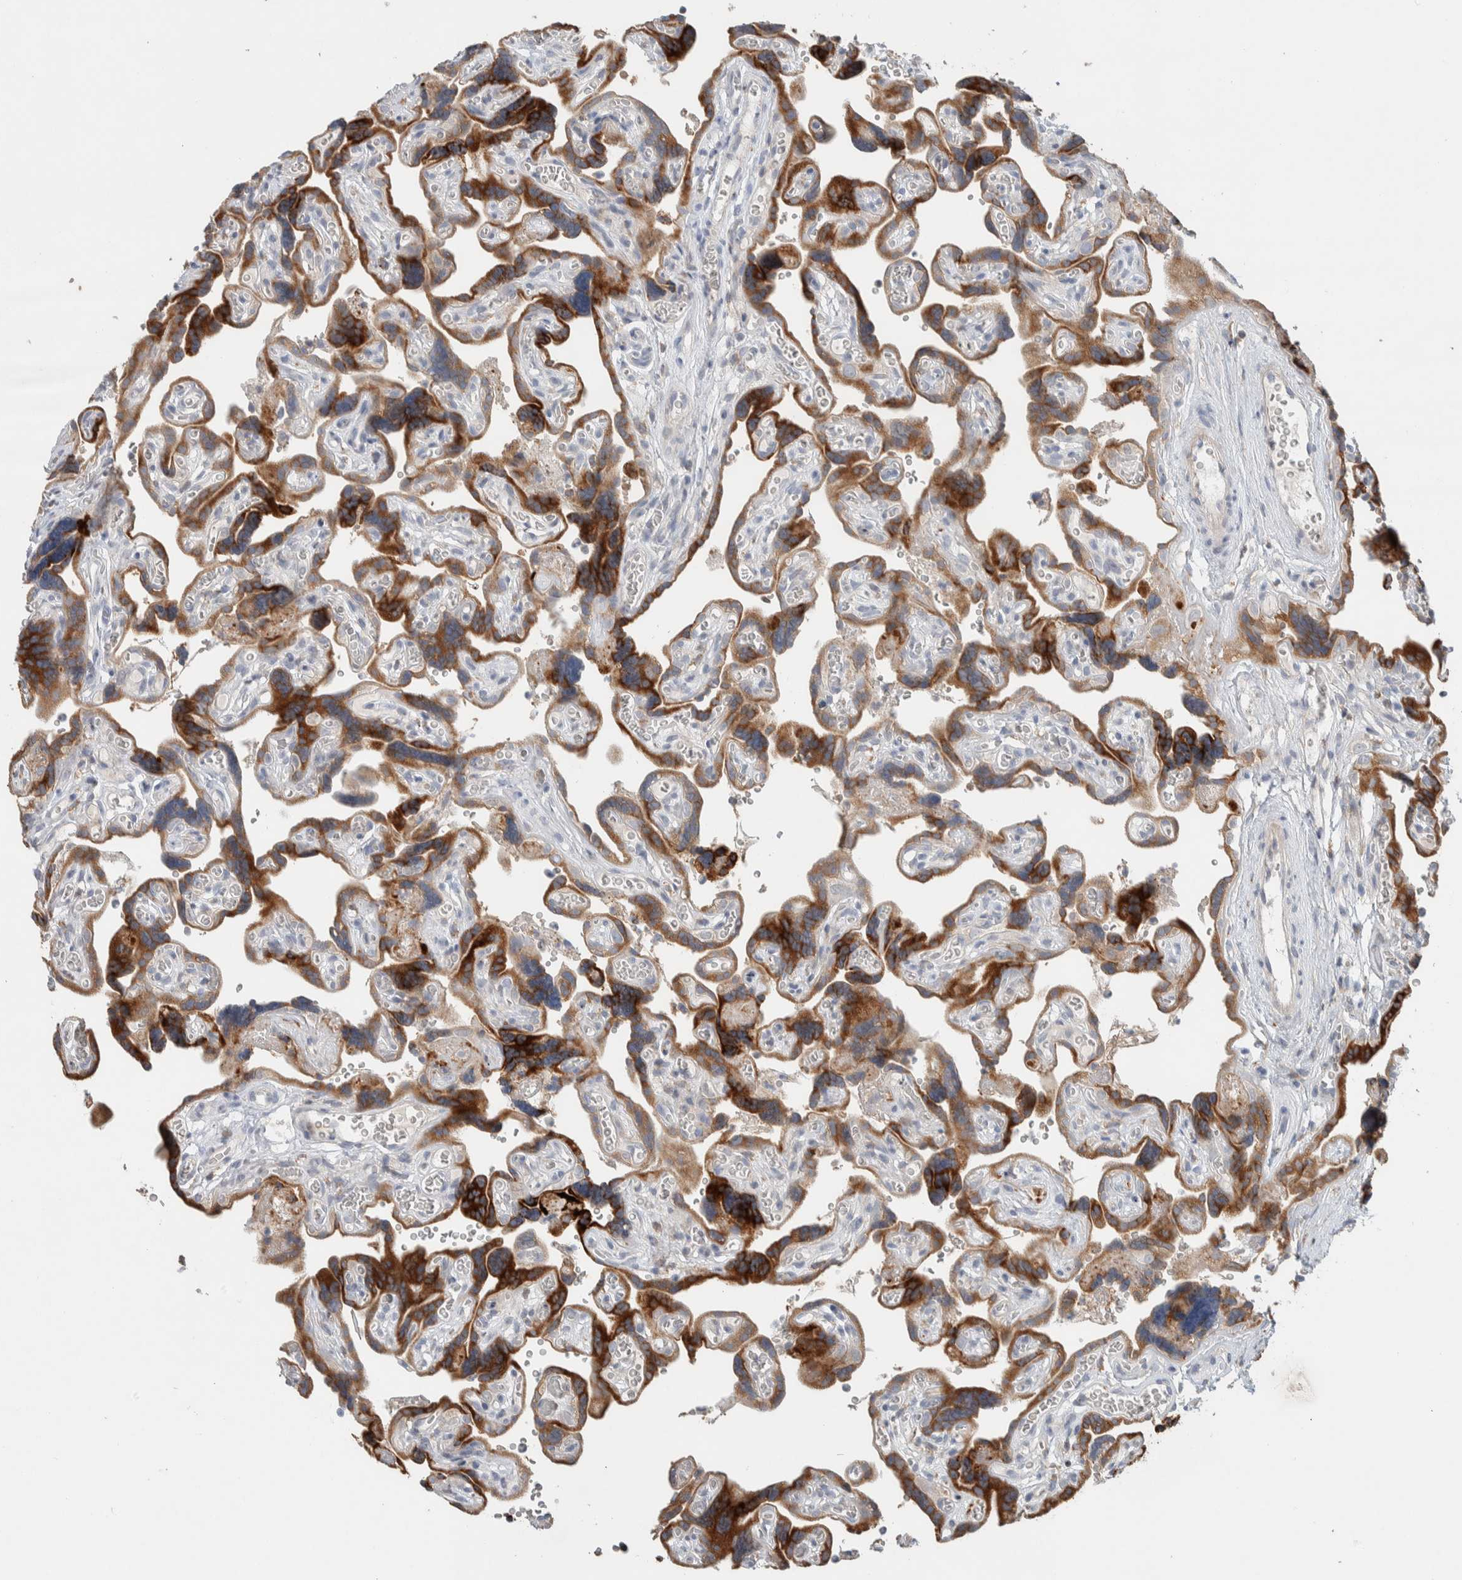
{"staining": {"intensity": "strong", "quantity": ">75%", "location": "cytoplasmic/membranous"}, "tissue": "placenta", "cell_type": "Trophoblastic cells", "image_type": "normal", "snomed": [{"axis": "morphology", "description": "Normal tissue, NOS"}, {"axis": "topography", "description": "Placenta"}], "caption": "The photomicrograph demonstrates a brown stain indicating the presence of a protein in the cytoplasmic/membranous of trophoblastic cells in placenta.", "gene": "ADCY8", "patient": {"sex": "female", "age": 30}}